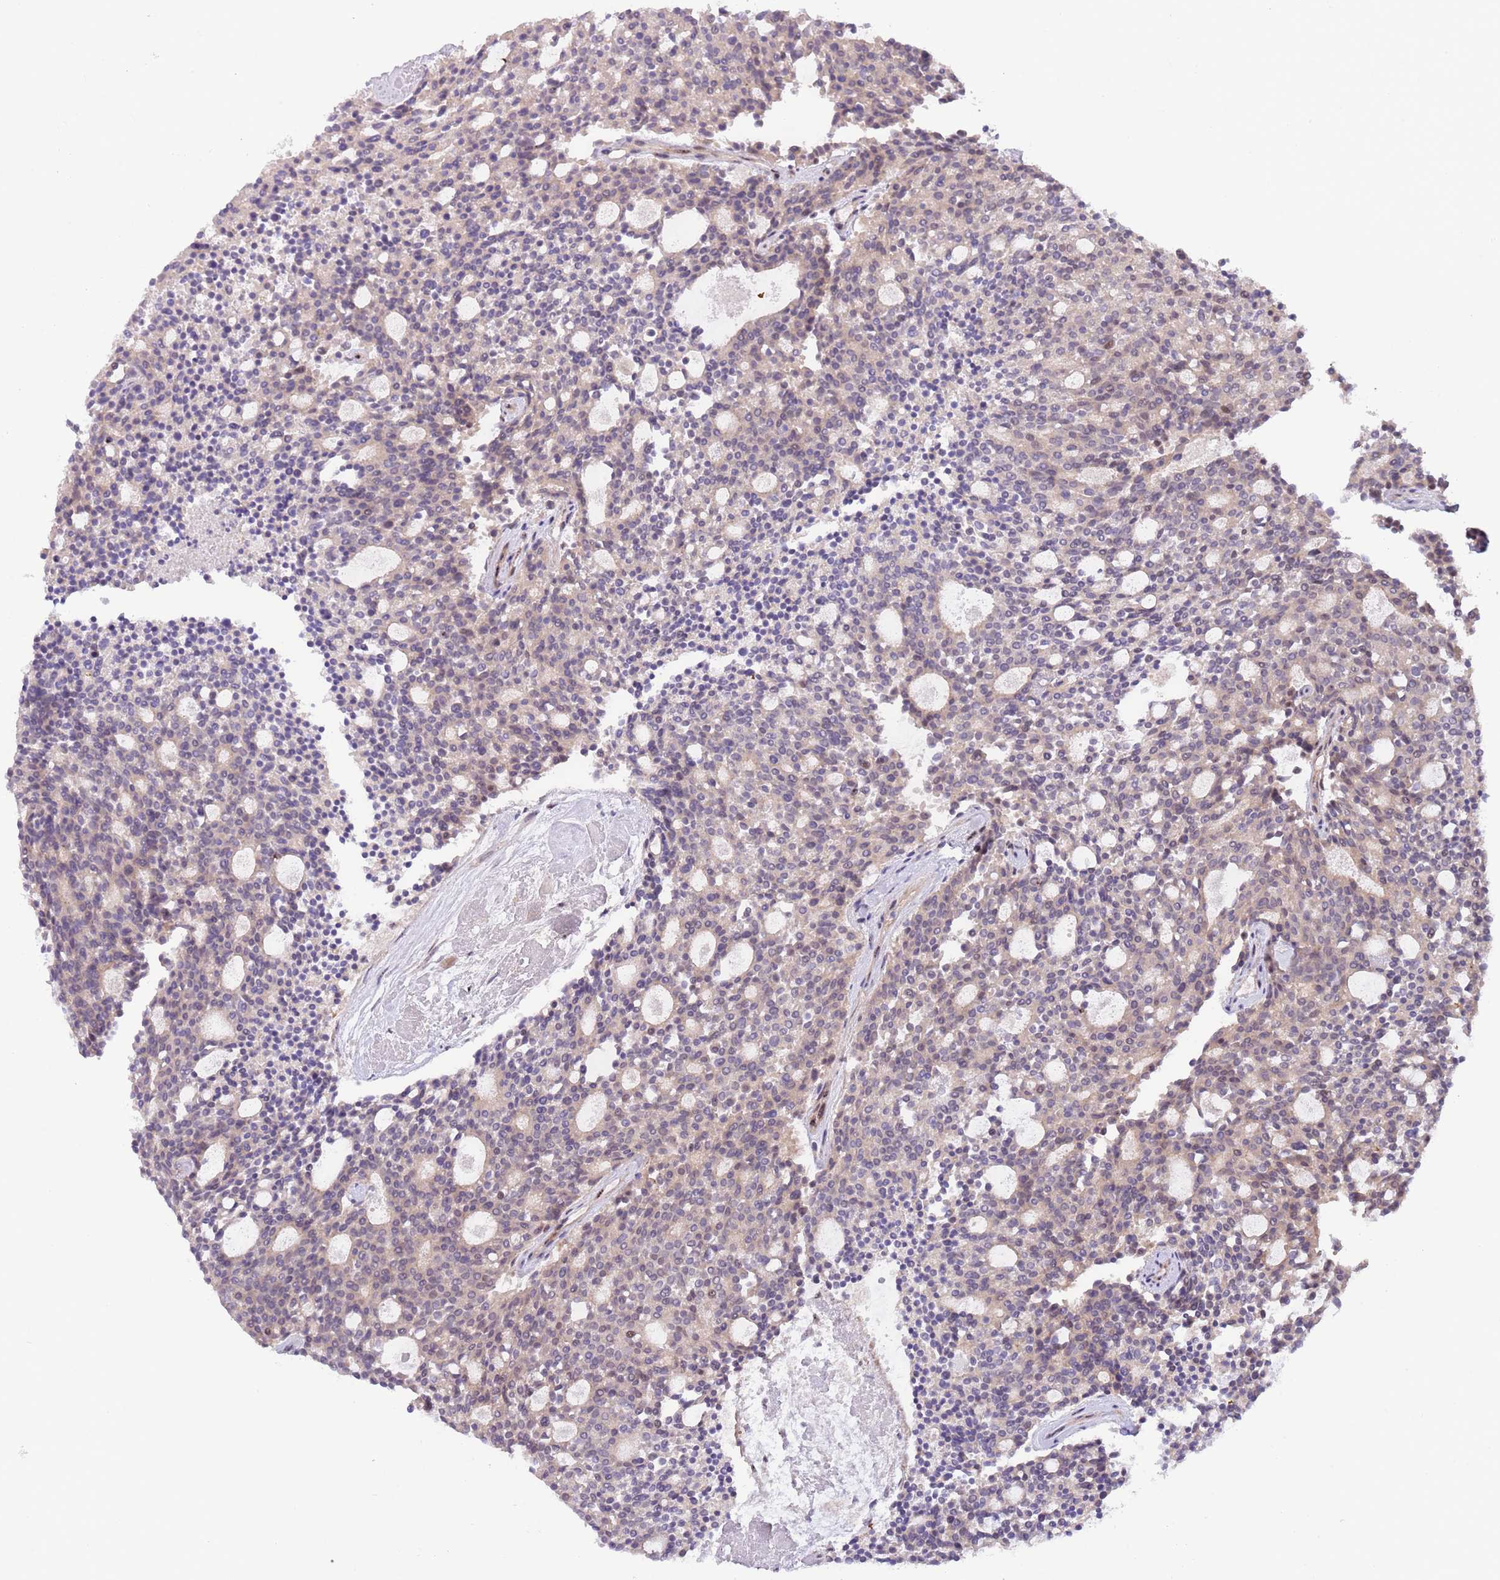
{"staining": {"intensity": "negative", "quantity": "none", "location": "none"}, "tissue": "carcinoid", "cell_type": "Tumor cells", "image_type": "cancer", "snomed": [{"axis": "morphology", "description": "Carcinoid, malignant, NOS"}, {"axis": "topography", "description": "Pancreas"}], "caption": "Protein analysis of carcinoid reveals no significant expression in tumor cells.", "gene": "PRR16", "patient": {"sex": "female", "age": 54}}